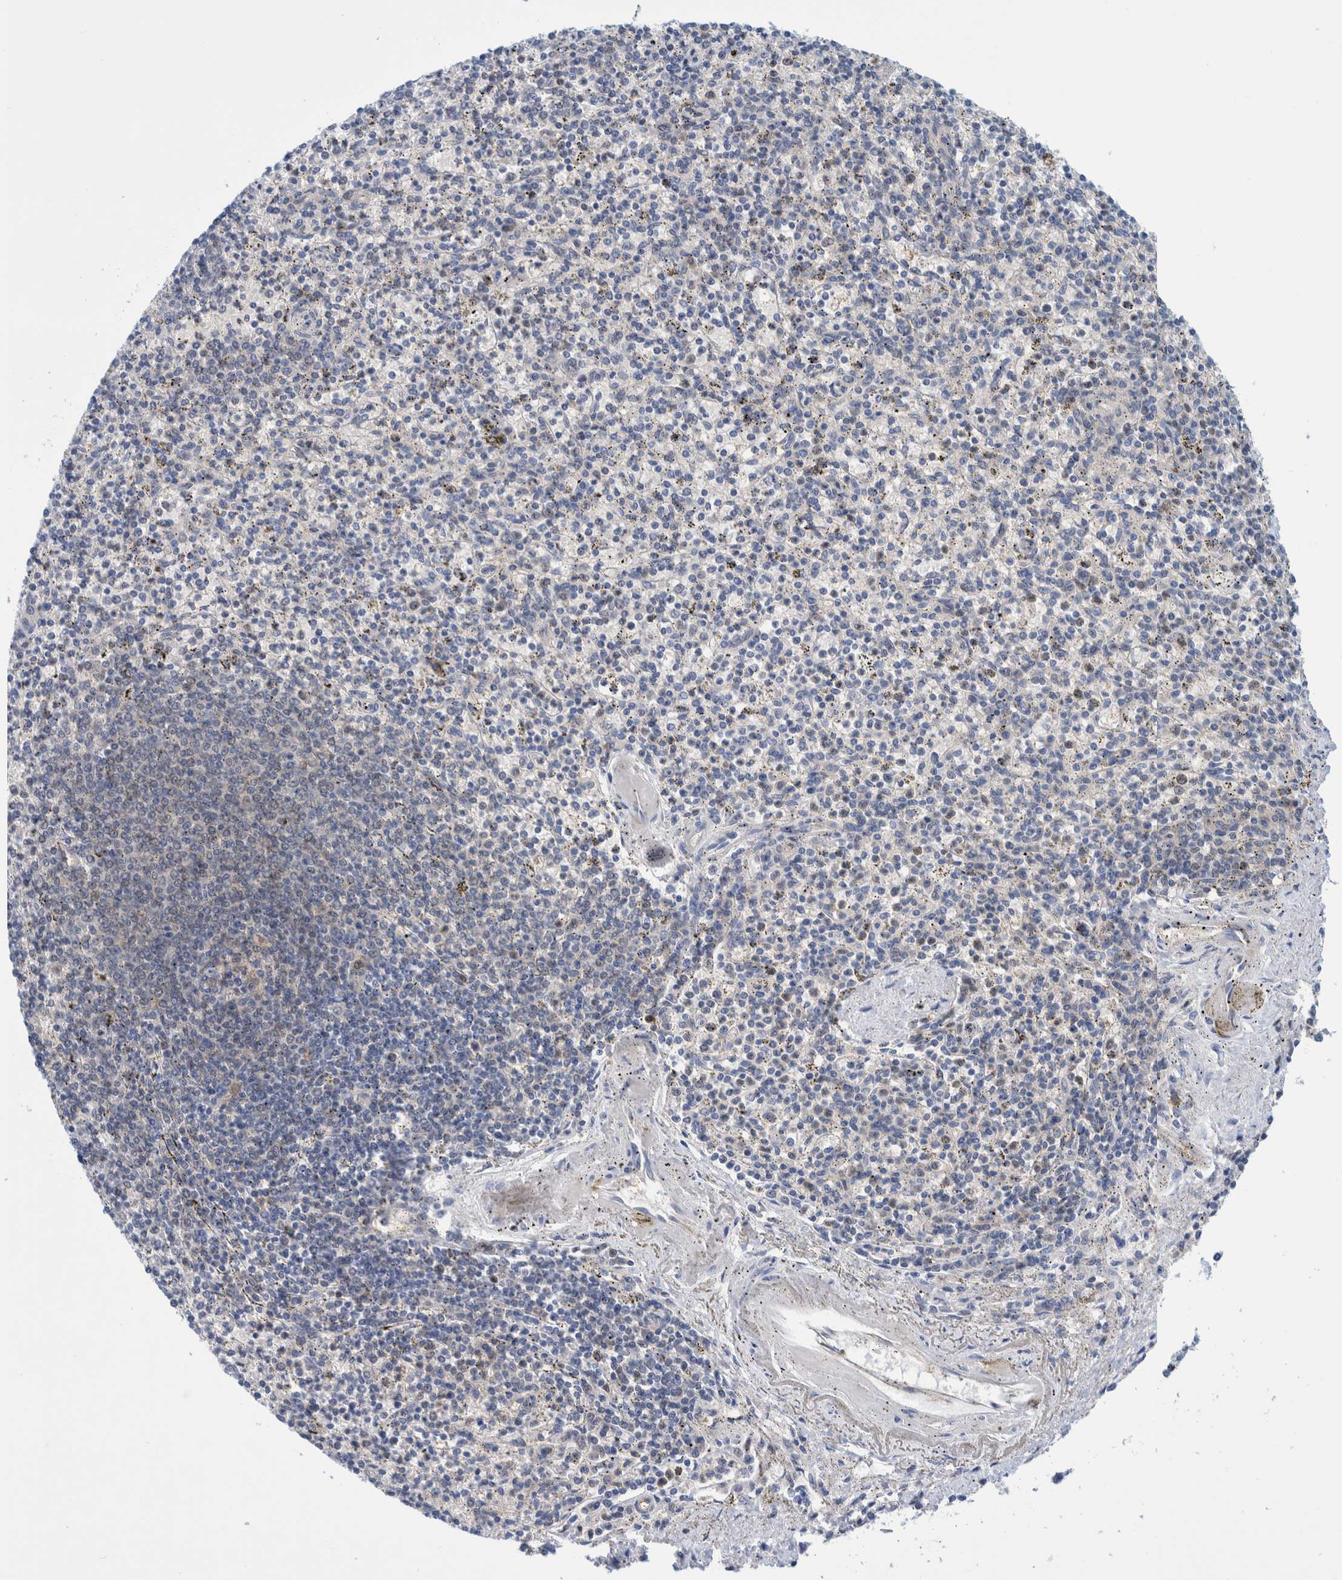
{"staining": {"intensity": "negative", "quantity": "none", "location": "none"}, "tissue": "spleen", "cell_type": "Cells in red pulp", "image_type": "normal", "snomed": [{"axis": "morphology", "description": "Normal tissue, NOS"}, {"axis": "topography", "description": "Spleen"}], "caption": "A photomicrograph of spleen stained for a protein displays no brown staining in cells in red pulp.", "gene": "PFAS", "patient": {"sex": "male", "age": 72}}